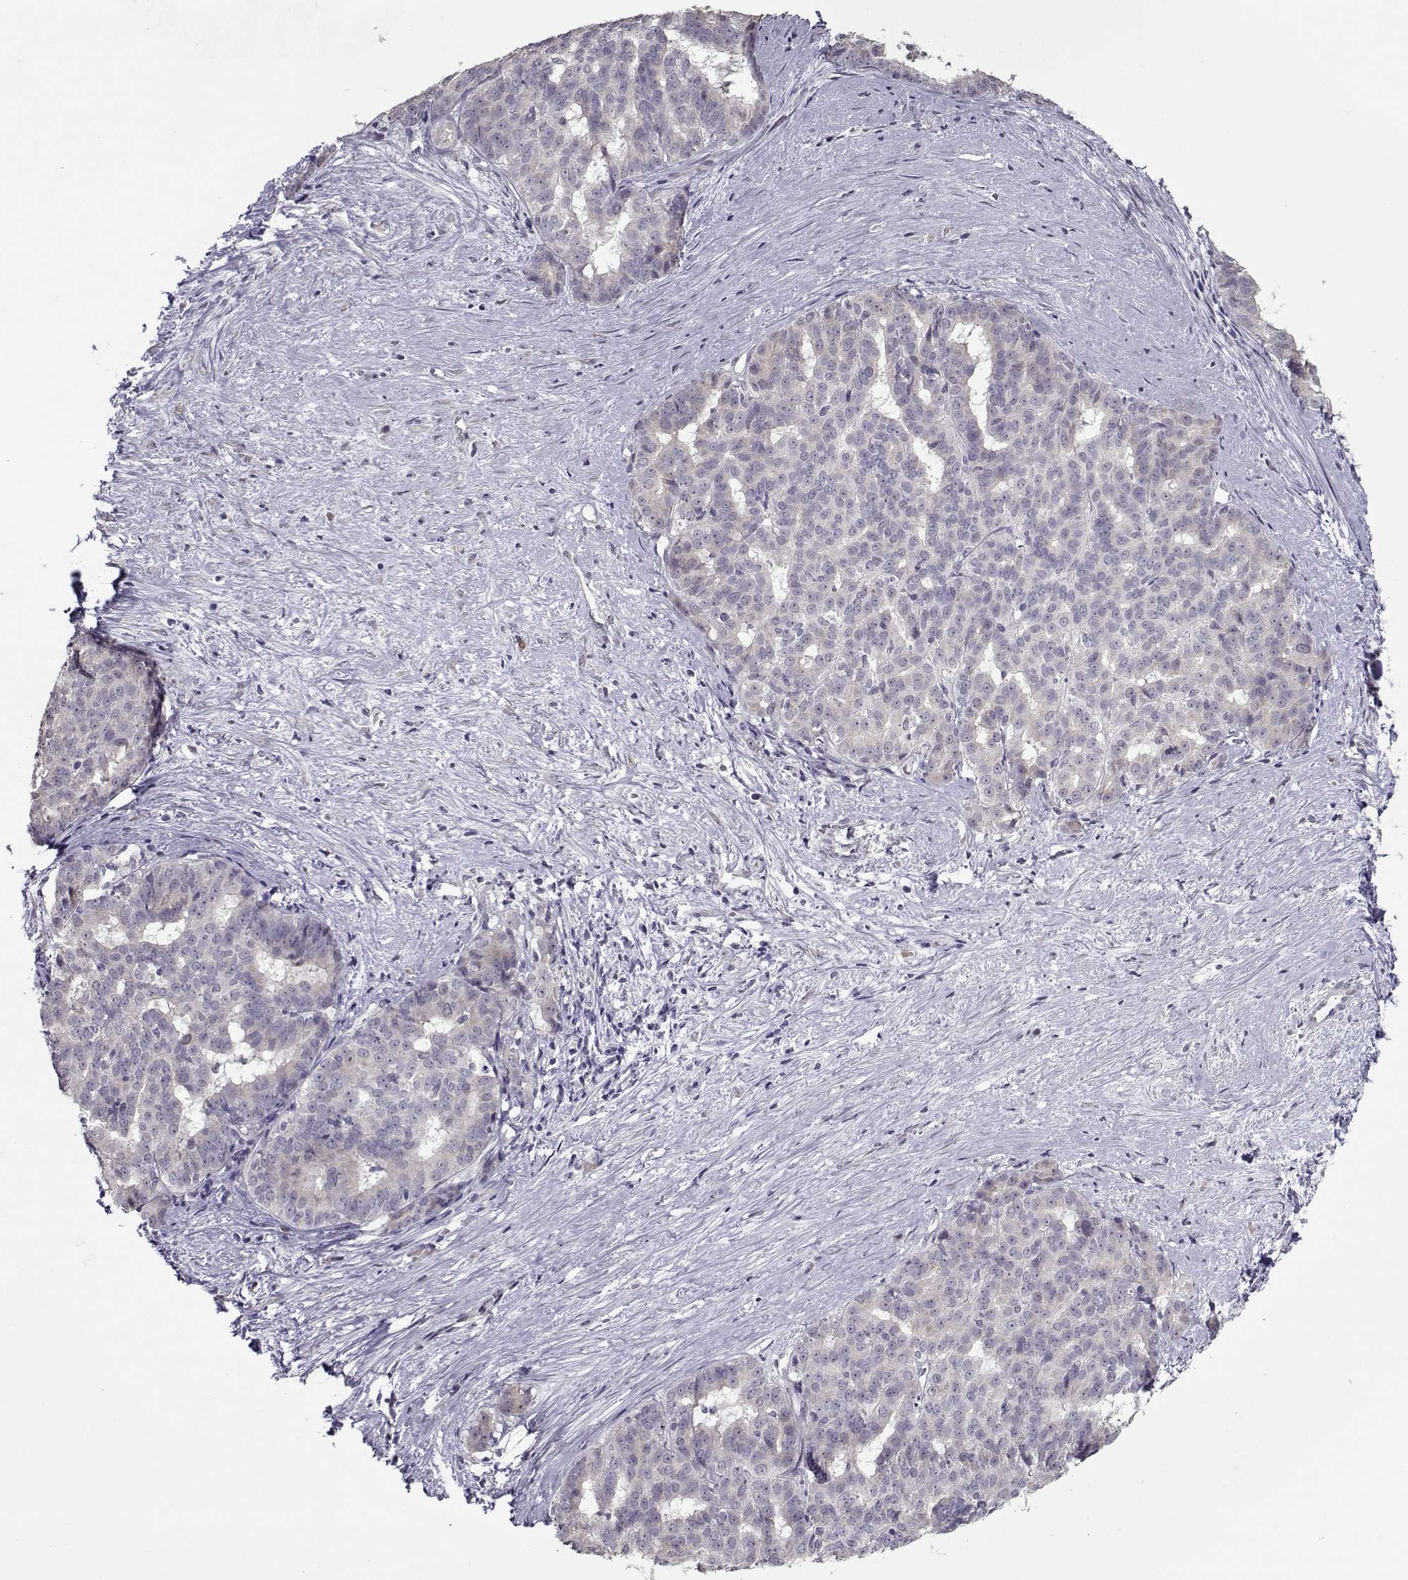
{"staining": {"intensity": "negative", "quantity": "none", "location": "none"}, "tissue": "liver cancer", "cell_type": "Tumor cells", "image_type": "cancer", "snomed": [{"axis": "morphology", "description": "Cholangiocarcinoma"}, {"axis": "topography", "description": "Liver"}], "caption": "High magnification brightfield microscopy of liver cancer stained with DAB (brown) and counterstained with hematoxylin (blue): tumor cells show no significant expression.", "gene": "SEC16B", "patient": {"sex": "female", "age": 47}}